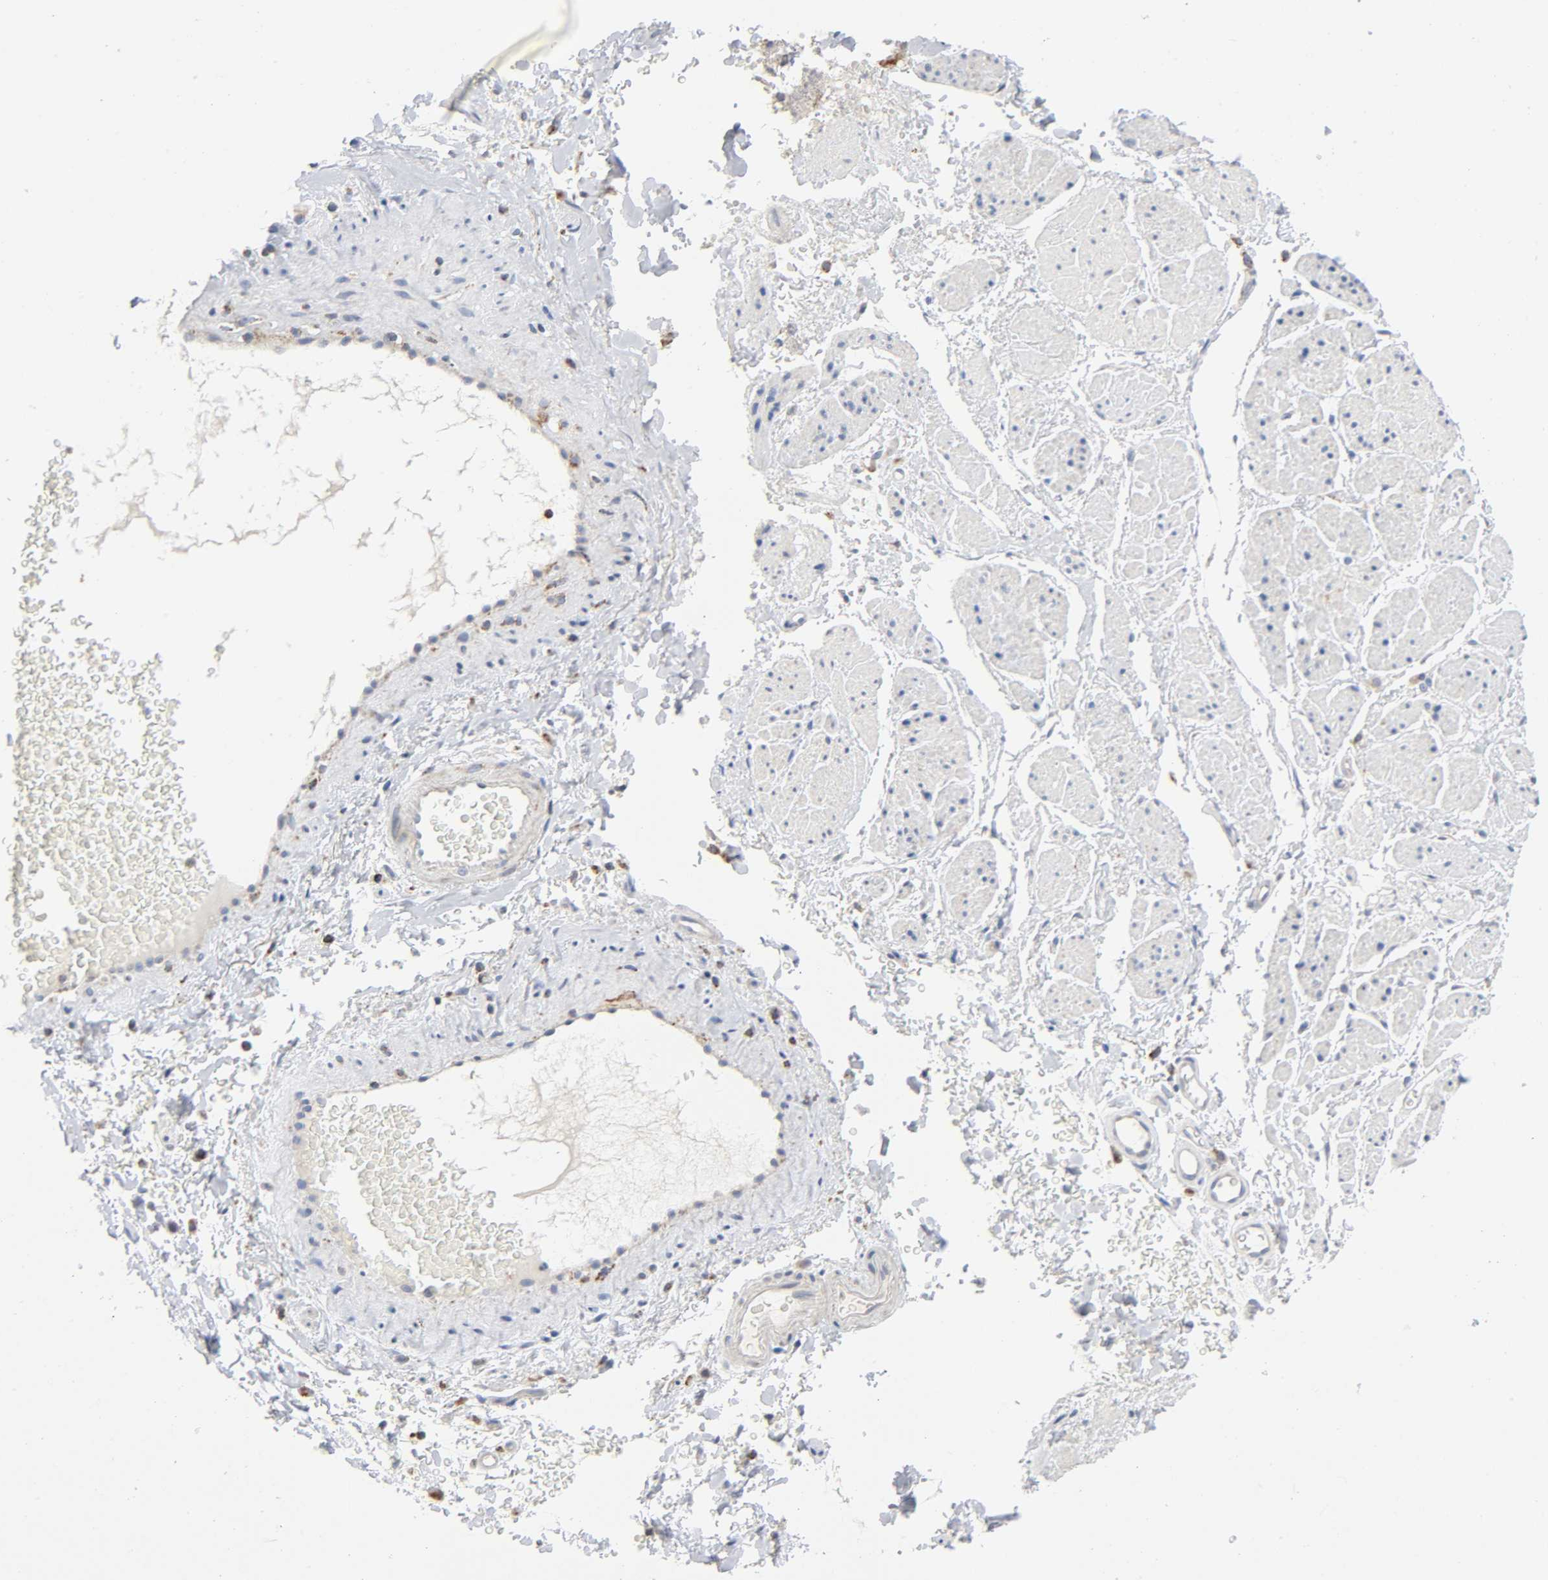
{"staining": {"intensity": "negative", "quantity": "none", "location": "none"}, "tissue": "adipose tissue", "cell_type": "Adipocytes", "image_type": "normal", "snomed": [{"axis": "morphology", "description": "Normal tissue, NOS"}, {"axis": "topography", "description": "Soft tissue"}, {"axis": "topography", "description": "Peripheral nerve tissue"}], "caption": "Immunohistochemistry of benign human adipose tissue displays no expression in adipocytes.", "gene": "BAK1", "patient": {"sex": "female", "age": 71}}